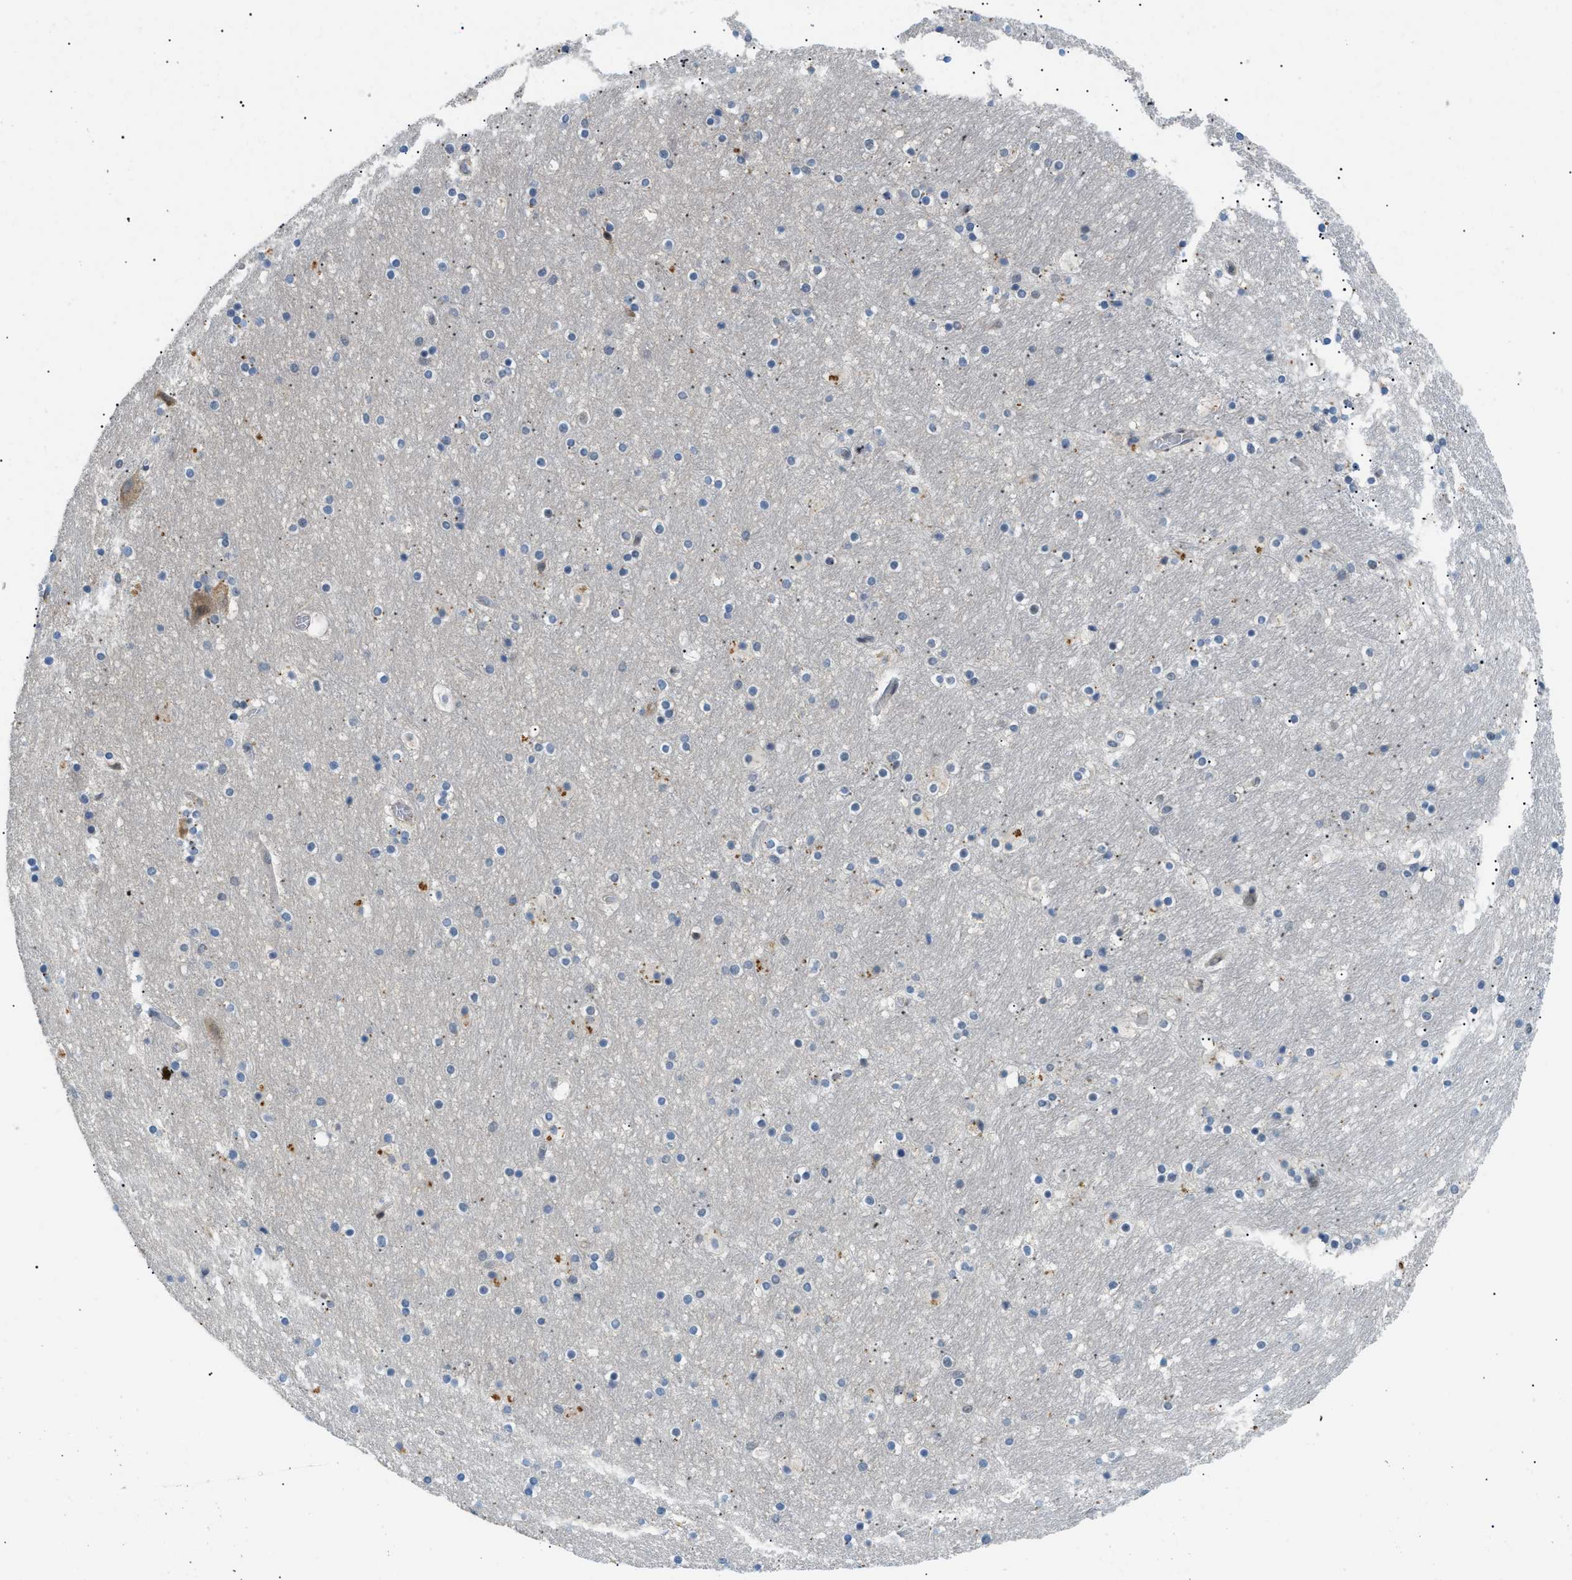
{"staining": {"intensity": "moderate", "quantity": "<25%", "location": "nuclear"}, "tissue": "hippocampus", "cell_type": "Glial cells", "image_type": "normal", "snomed": [{"axis": "morphology", "description": "Normal tissue, NOS"}, {"axis": "topography", "description": "Hippocampus"}], "caption": "The histopathology image displays a brown stain indicating the presence of a protein in the nuclear of glial cells in hippocampus. (DAB IHC with brightfield microscopy, high magnification).", "gene": "CWC25", "patient": {"sex": "male", "age": 45}}